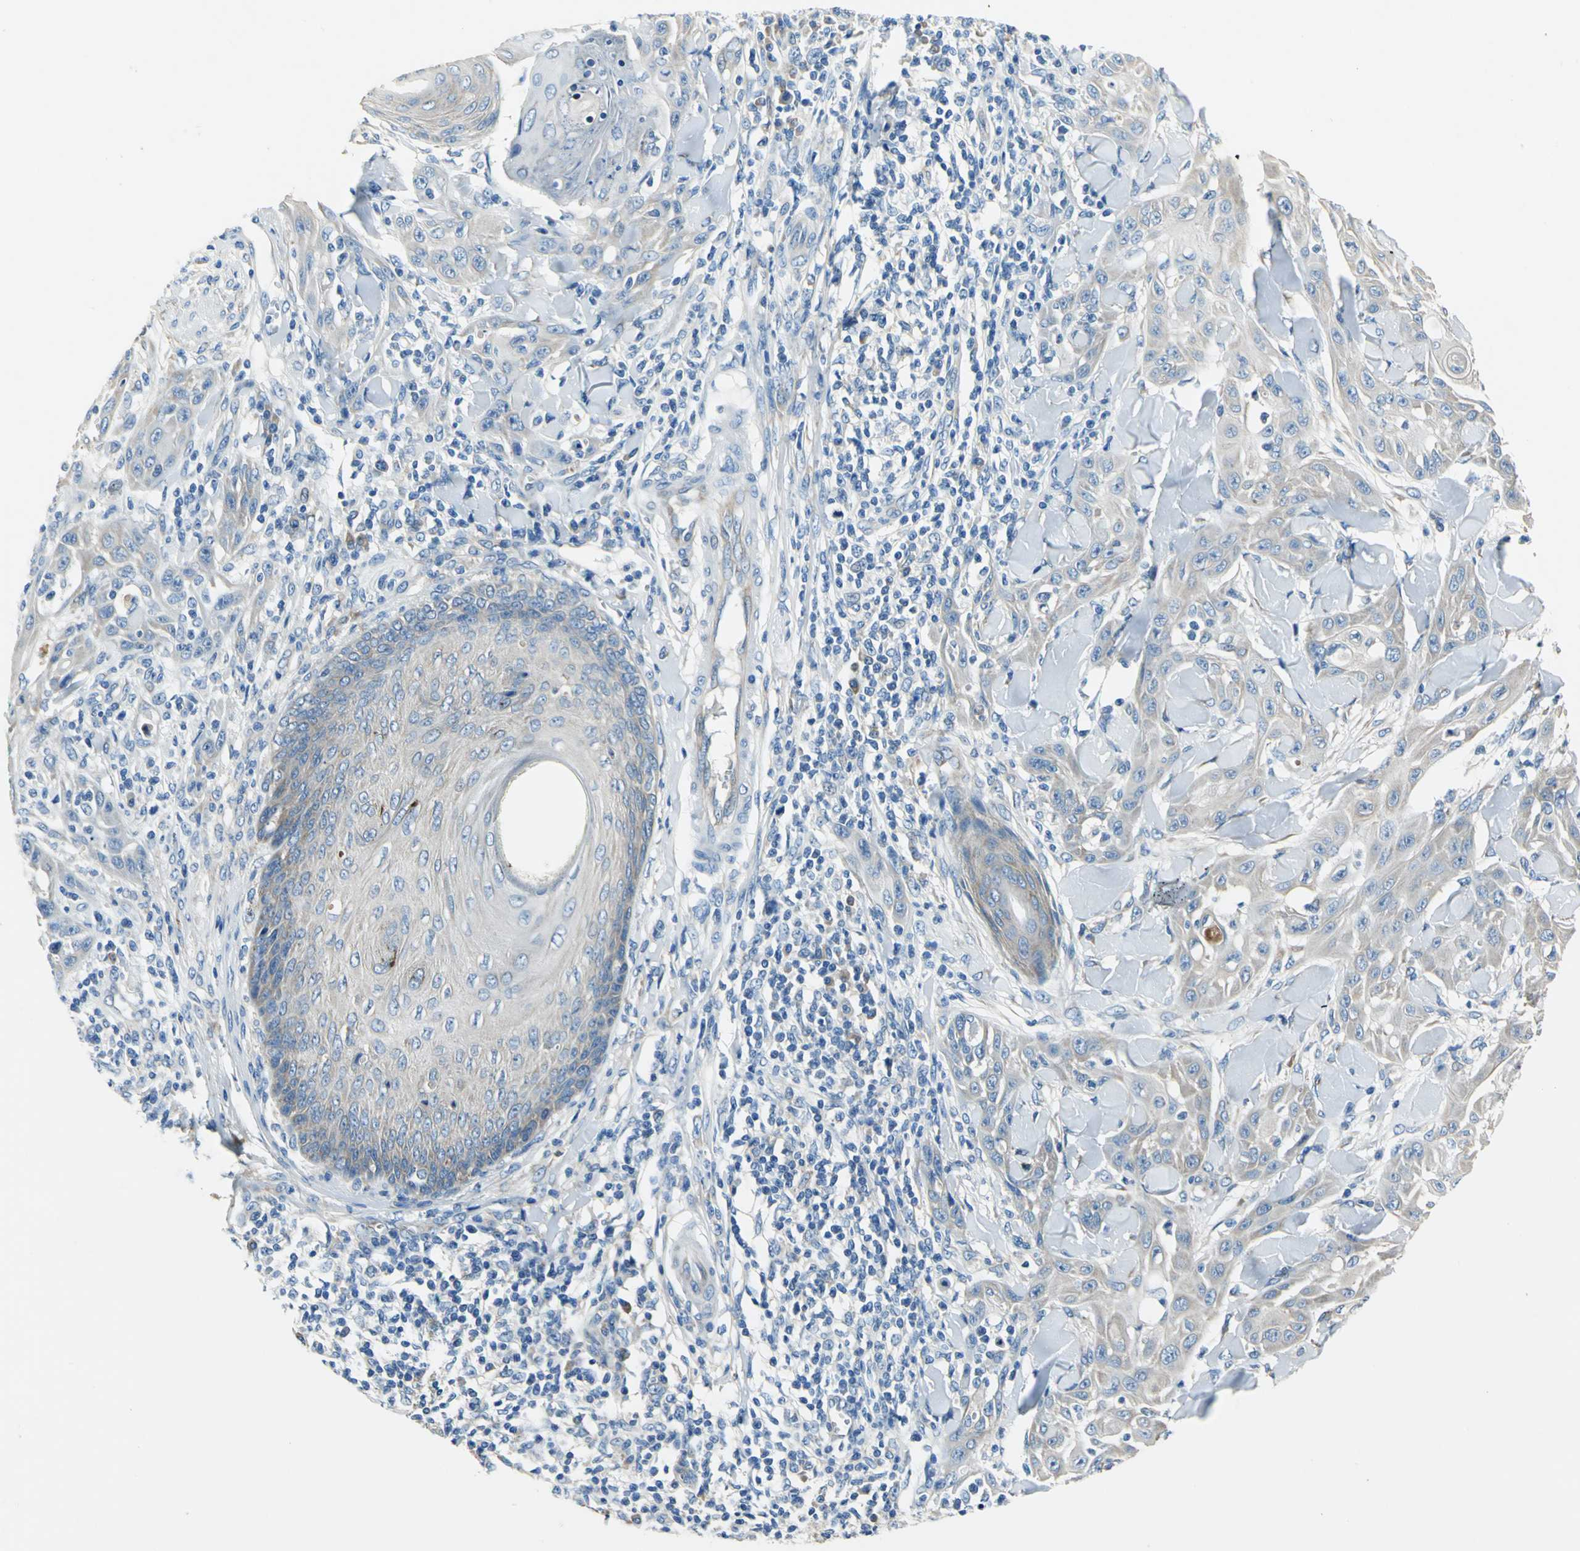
{"staining": {"intensity": "weak", "quantity": "25%-75%", "location": "cytoplasmic/membranous"}, "tissue": "skin cancer", "cell_type": "Tumor cells", "image_type": "cancer", "snomed": [{"axis": "morphology", "description": "Squamous cell carcinoma, NOS"}, {"axis": "topography", "description": "Skin"}], "caption": "Protein staining displays weak cytoplasmic/membranous positivity in approximately 25%-75% of tumor cells in squamous cell carcinoma (skin). The staining is performed using DAB brown chromogen to label protein expression. The nuclei are counter-stained blue using hematoxylin.", "gene": "TRIM25", "patient": {"sex": "male", "age": 24}}